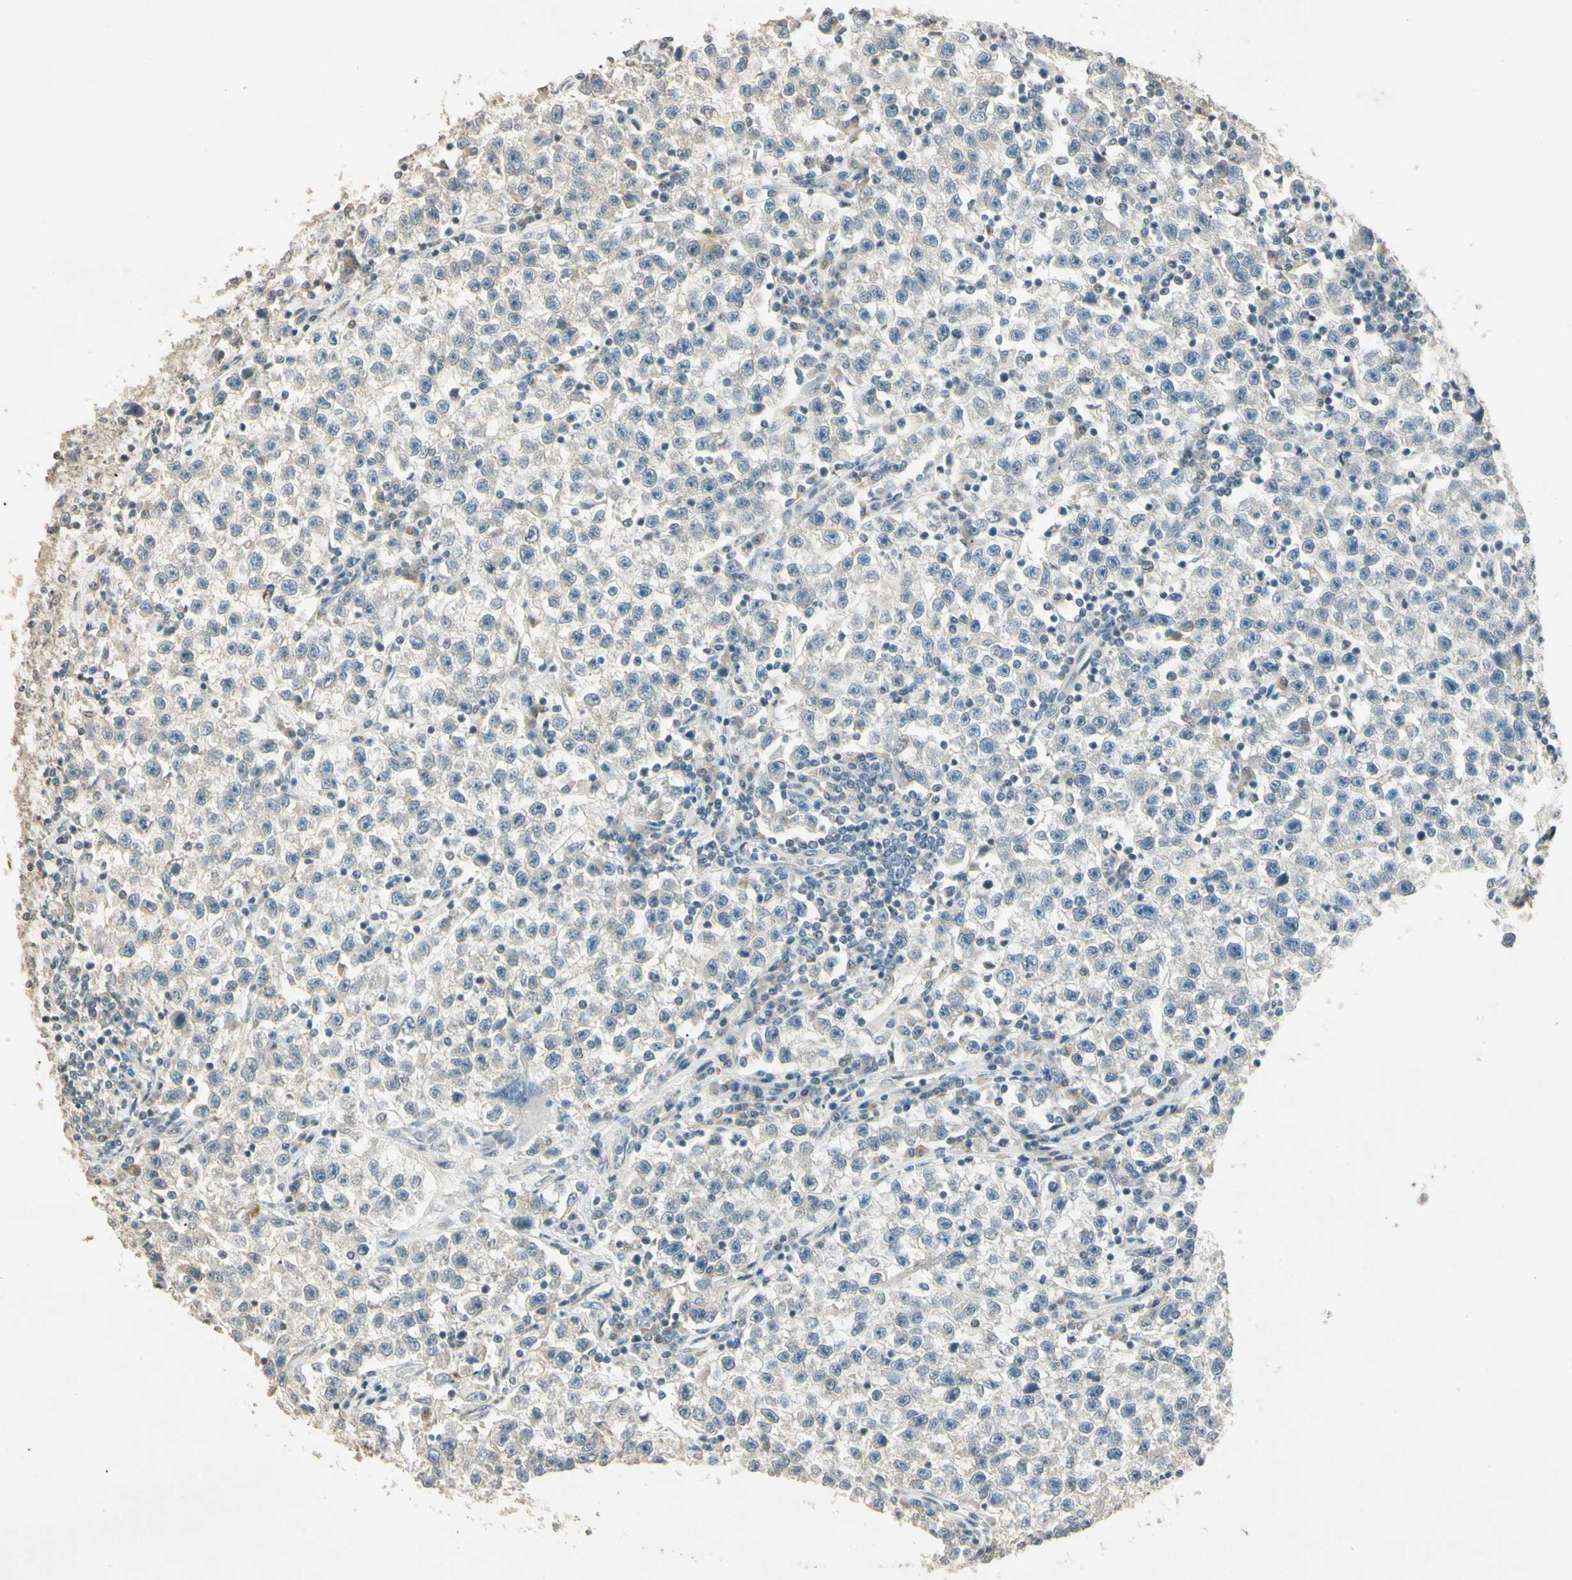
{"staining": {"intensity": "weak", "quantity": "<25%", "location": "cytoplasmic/membranous"}, "tissue": "testis cancer", "cell_type": "Tumor cells", "image_type": "cancer", "snomed": [{"axis": "morphology", "description": "Seminoma, NOS"}, {"axis": "topography", "description": "Testis"}], "caption": "Tumor cells show no significant protein positivity in seminoma (testis).", "gene": "ZBTB4", "patient": {"sex": "male", "age": 22}}